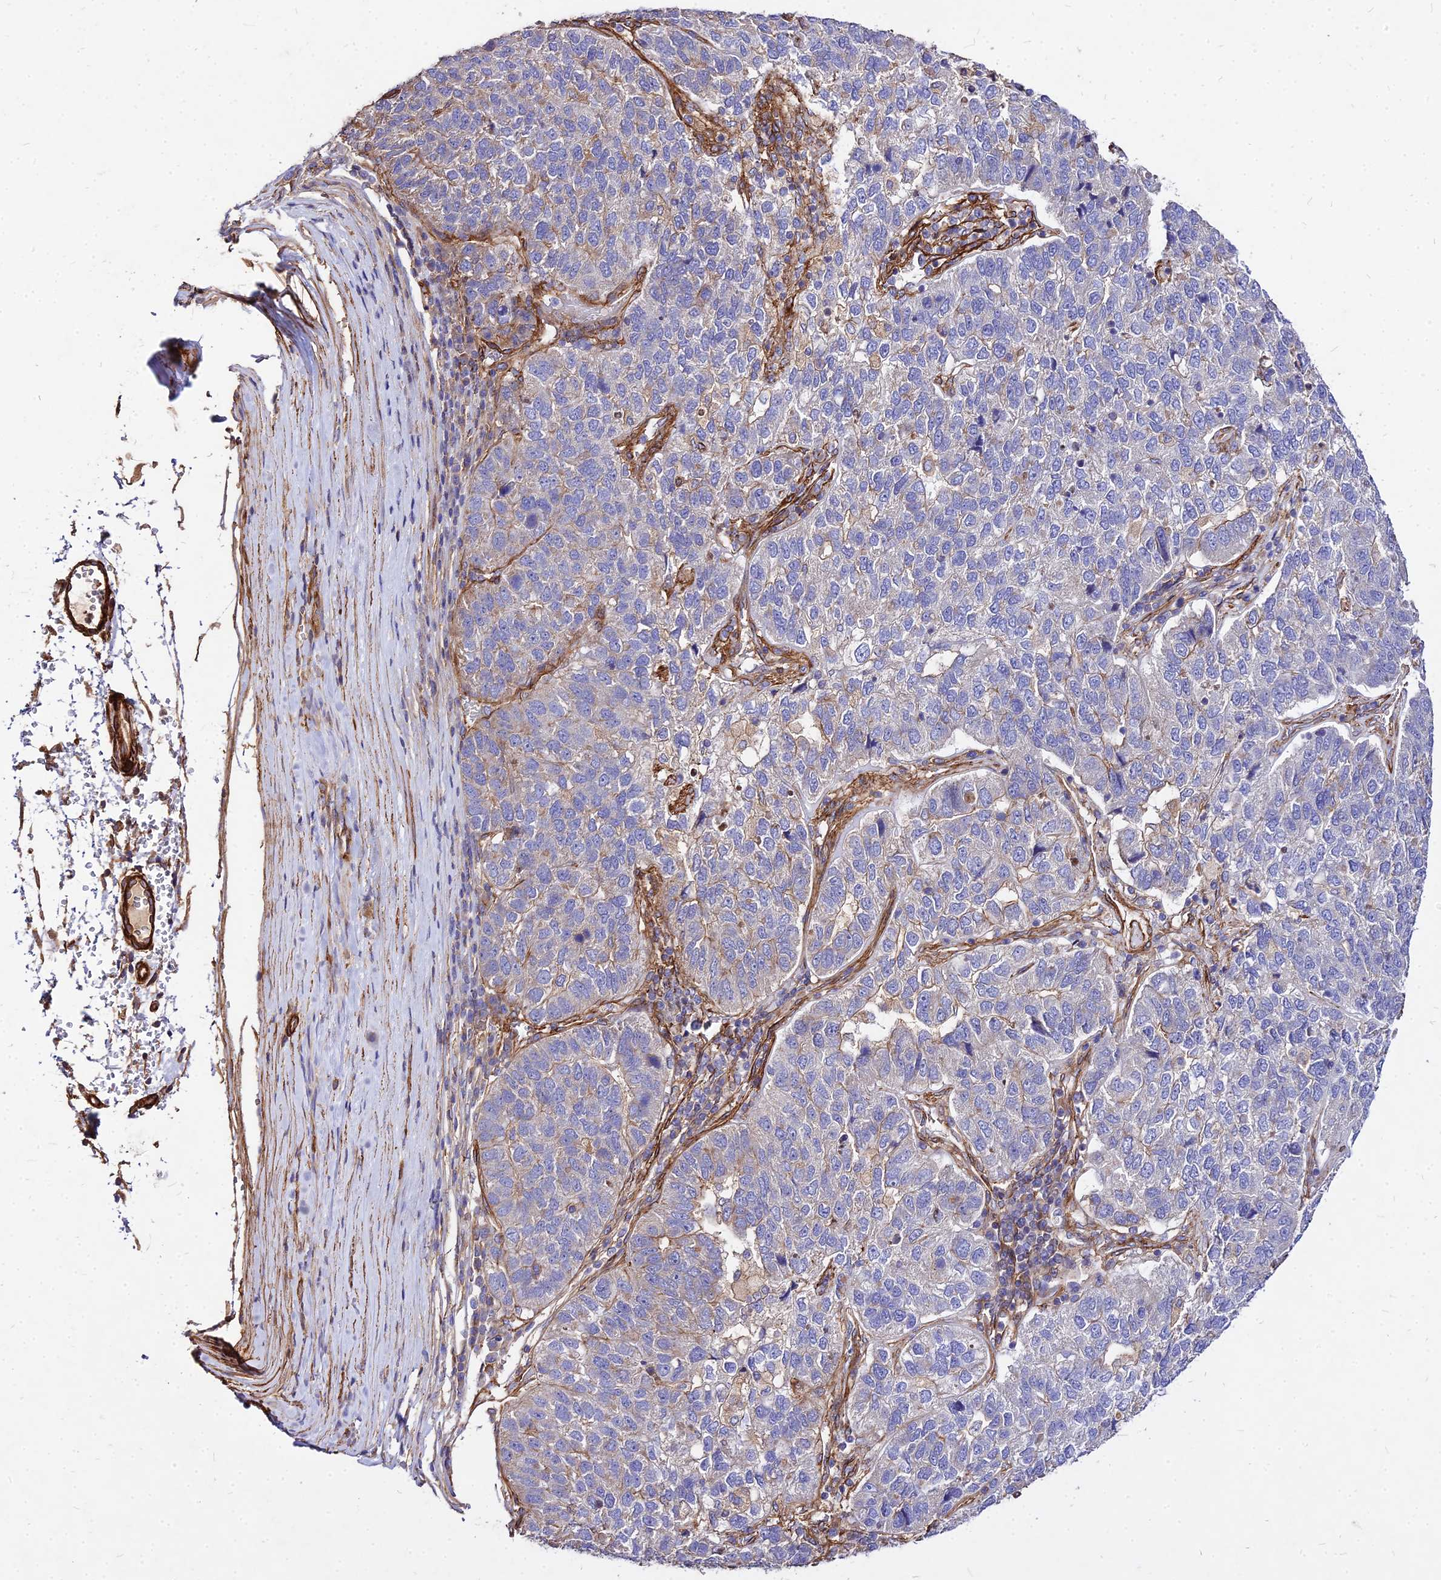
{"staining": {"intensity": "negative", "quantity": "none", "location": "none"}, "tissue": "pancreatic cancer", "cell_type": "Tumor cells", "image_type": "cancer", "snomed": [{"axis": "morphology", "description": "Adenocarcinoma, NOS"}, {"axis": "topography", "description": "Pancreas"}], "caption": "This image is of pancreatic cancer stained with immunohistochemistry (IHC) to label a protein in brown with the nuclei are counter-stained blue. There is no expression in tumor cells. Nuclei are stained in blue.", "gene": "EFCC1", "patient": {"sex": "female", "age": 61}}